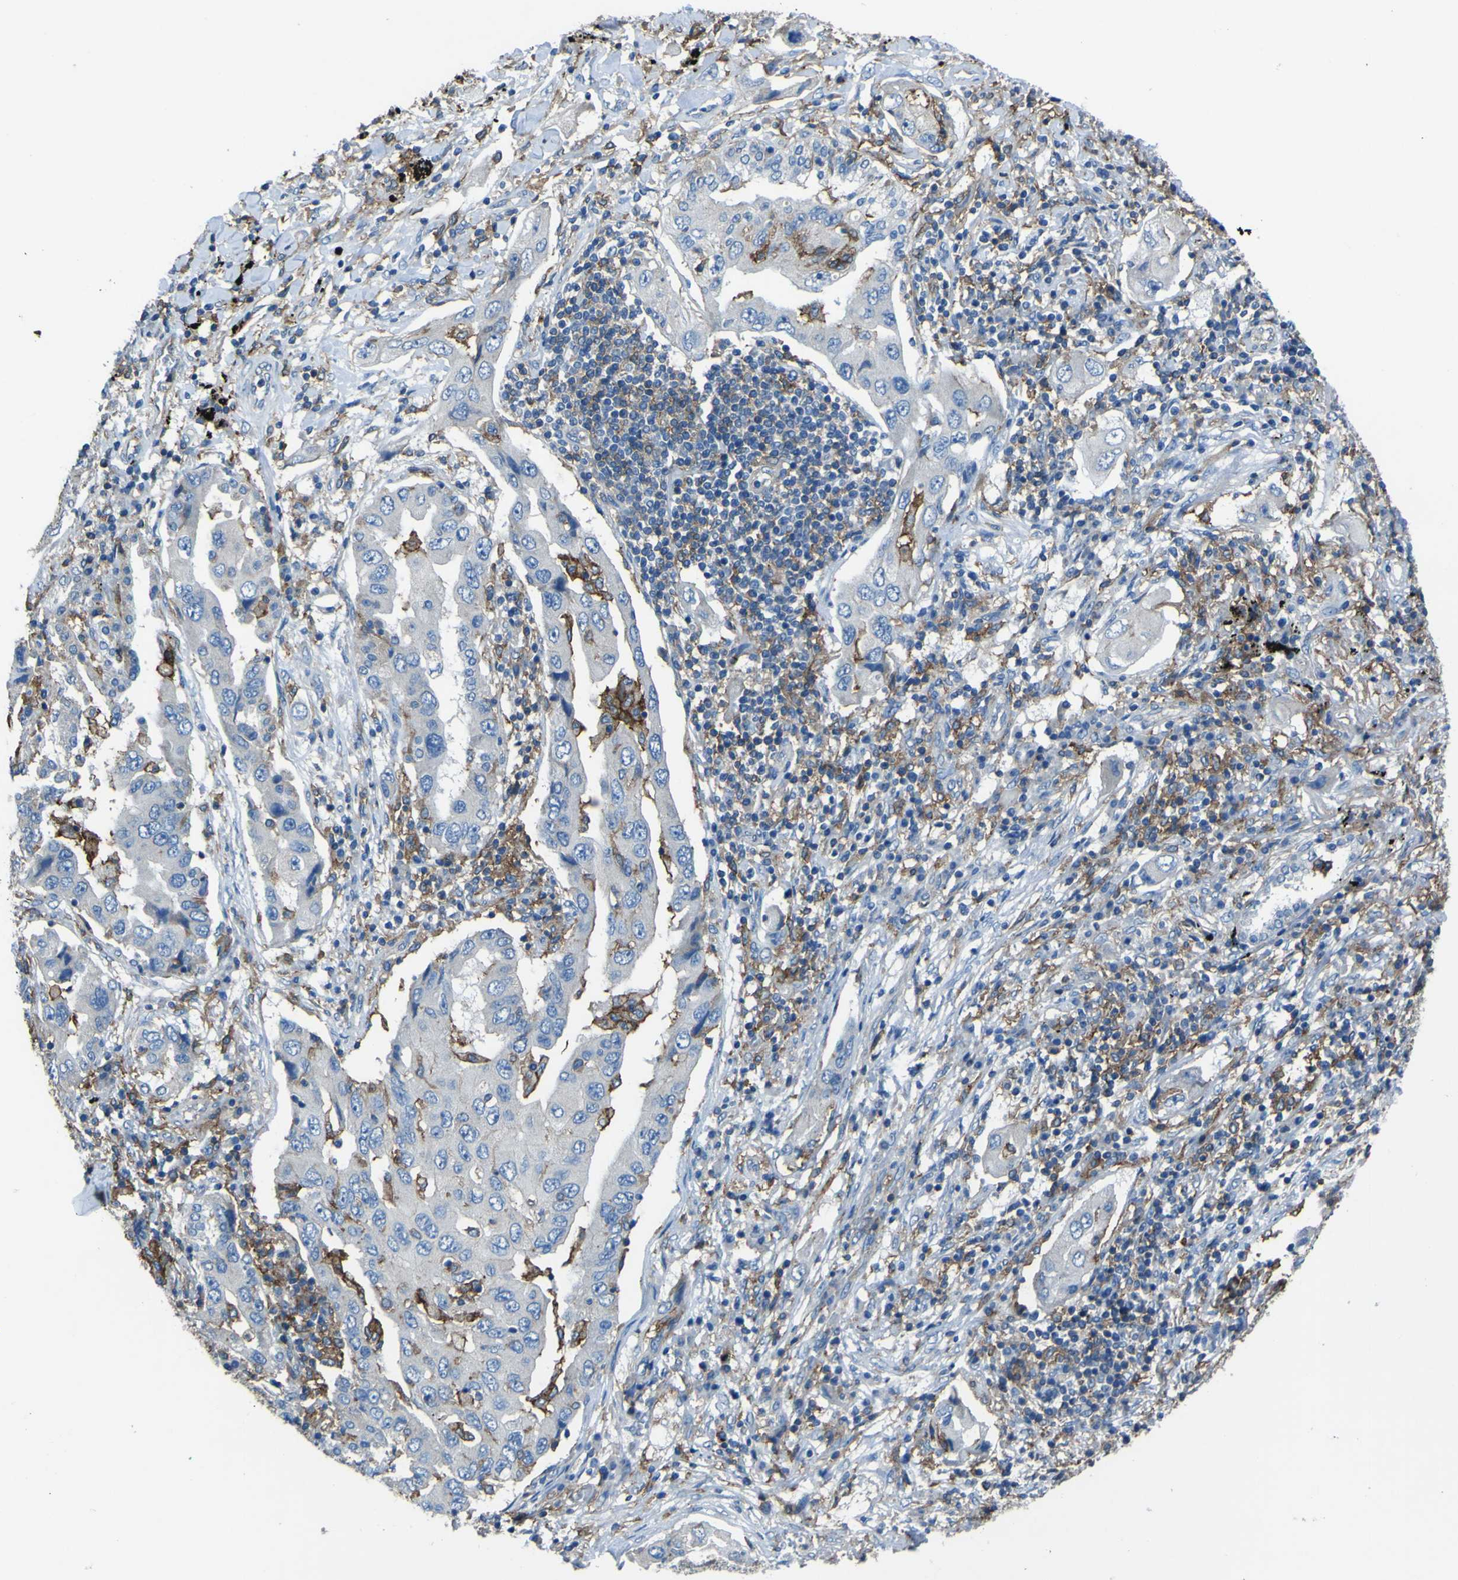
{"staining": {"intensity": "negative", "quantity": "none", "location": "none"}, "tissue": "lung cancer", "cell_type": "Tumor cells", "image_type": "cancer", "snomed": [{"axis": "morphology", "description": "Adenocarcinoma, NOS"}, {"axis": "topography", "description": "Lung"}], "caption": "Micrograph shows no significant protein expression in tumor cells of lung cancer (adenocarcinoma).", "gene": "LAIR1", "patient": {"sex": "female", "age": 65}}